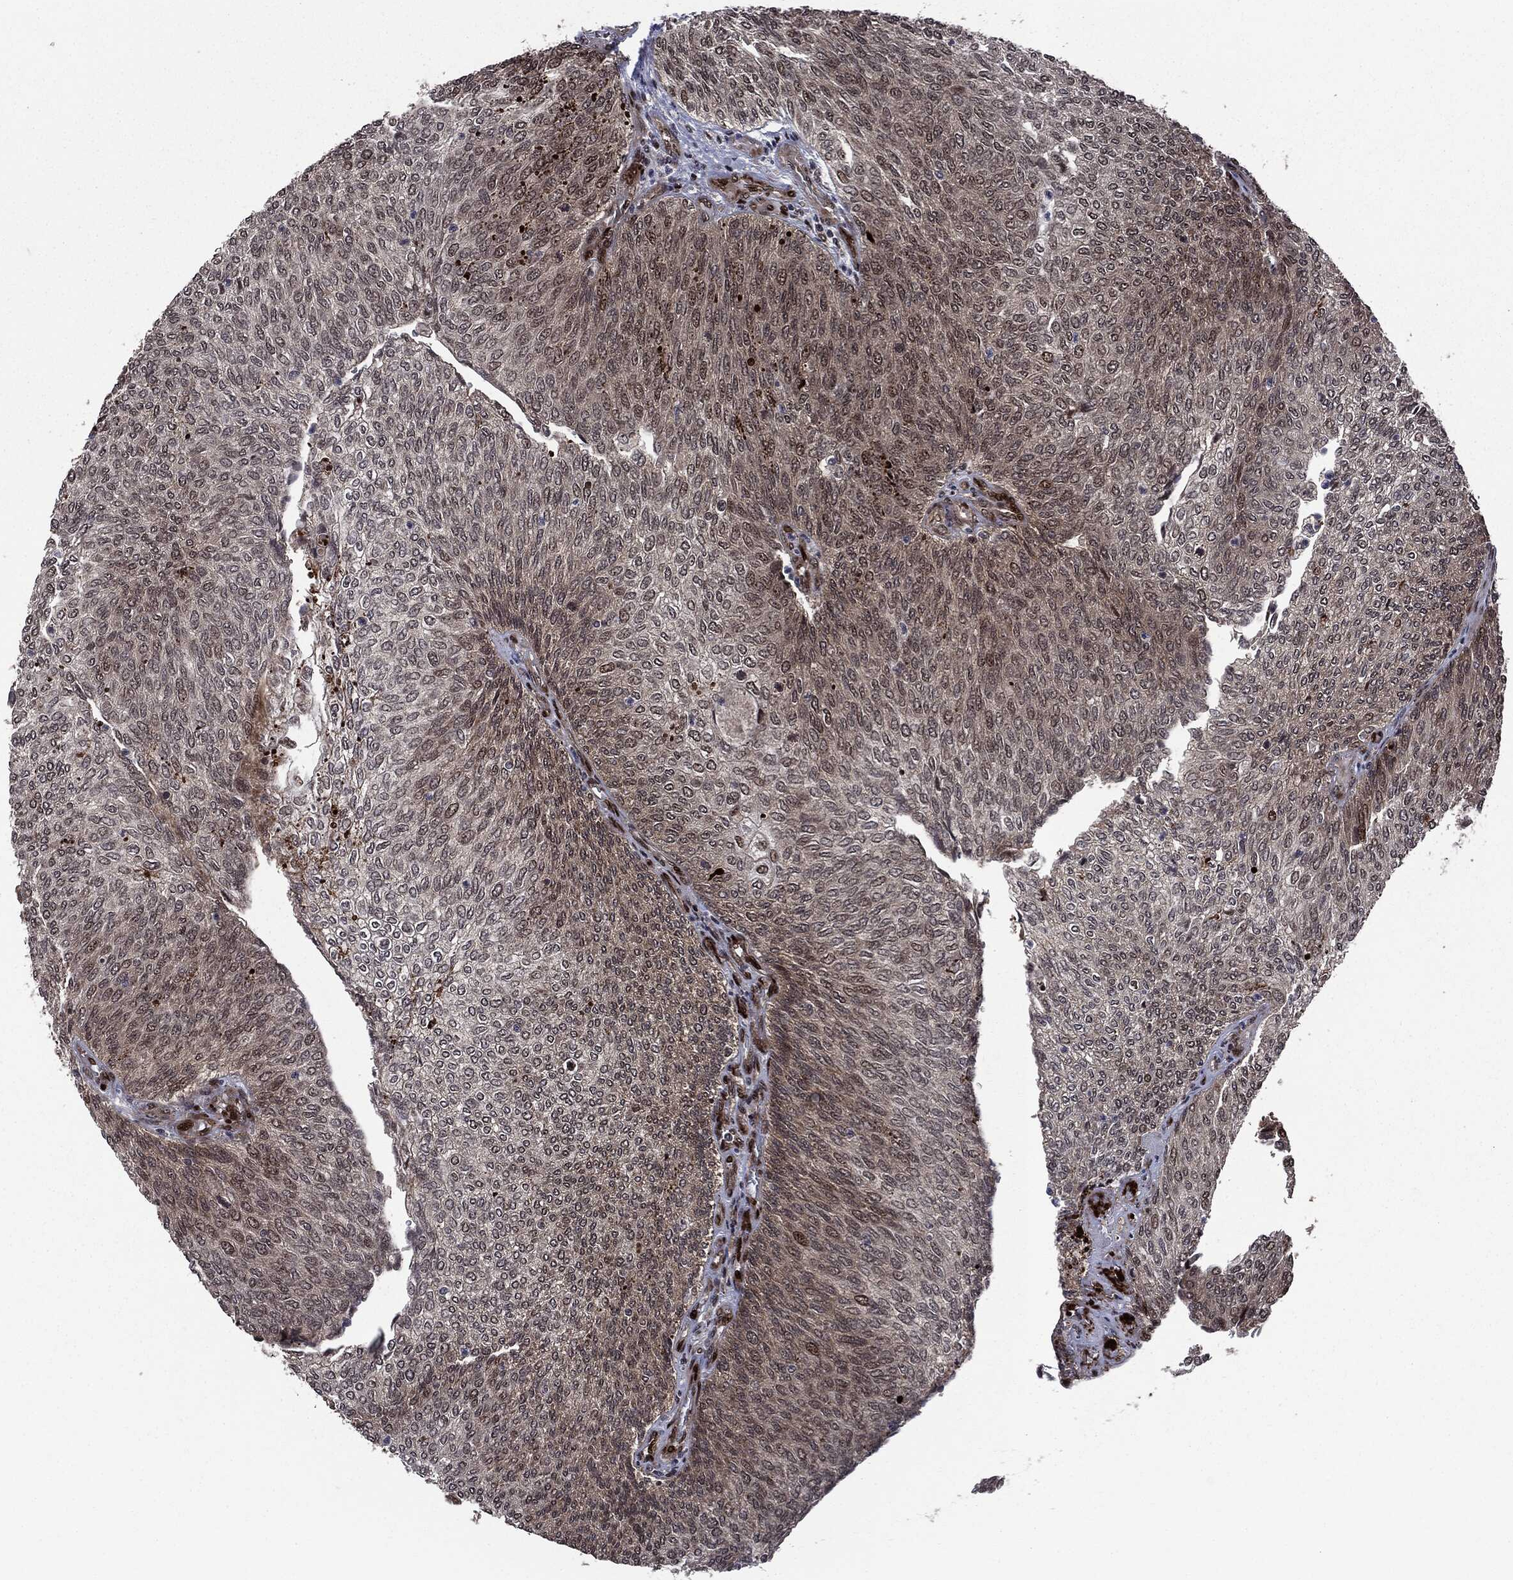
{"staining": {"intensity": "strong", "quantity": "<25%", "location": "cytoplasmic/membranous,nuclear"}, "tissue": "urothelial cancer", "cell_type": "Tumor cells", "image_type": "cancer", "snomed": [{"axis": "morphology", "description": "Urothelial carcinoma, High grade"}, {"axis": "topography", "description": "Urinary bladder"}], "caption": "IHC micrograph of high-grade urothelial carcinoma stained for a protein (brown), which displays medium levels of strong cytoplasmic/membranous and nuclear positivity in about <25% of tumor cells.", "gene": "SMAD4", "patient": {"sex": "female", "age": 79}}